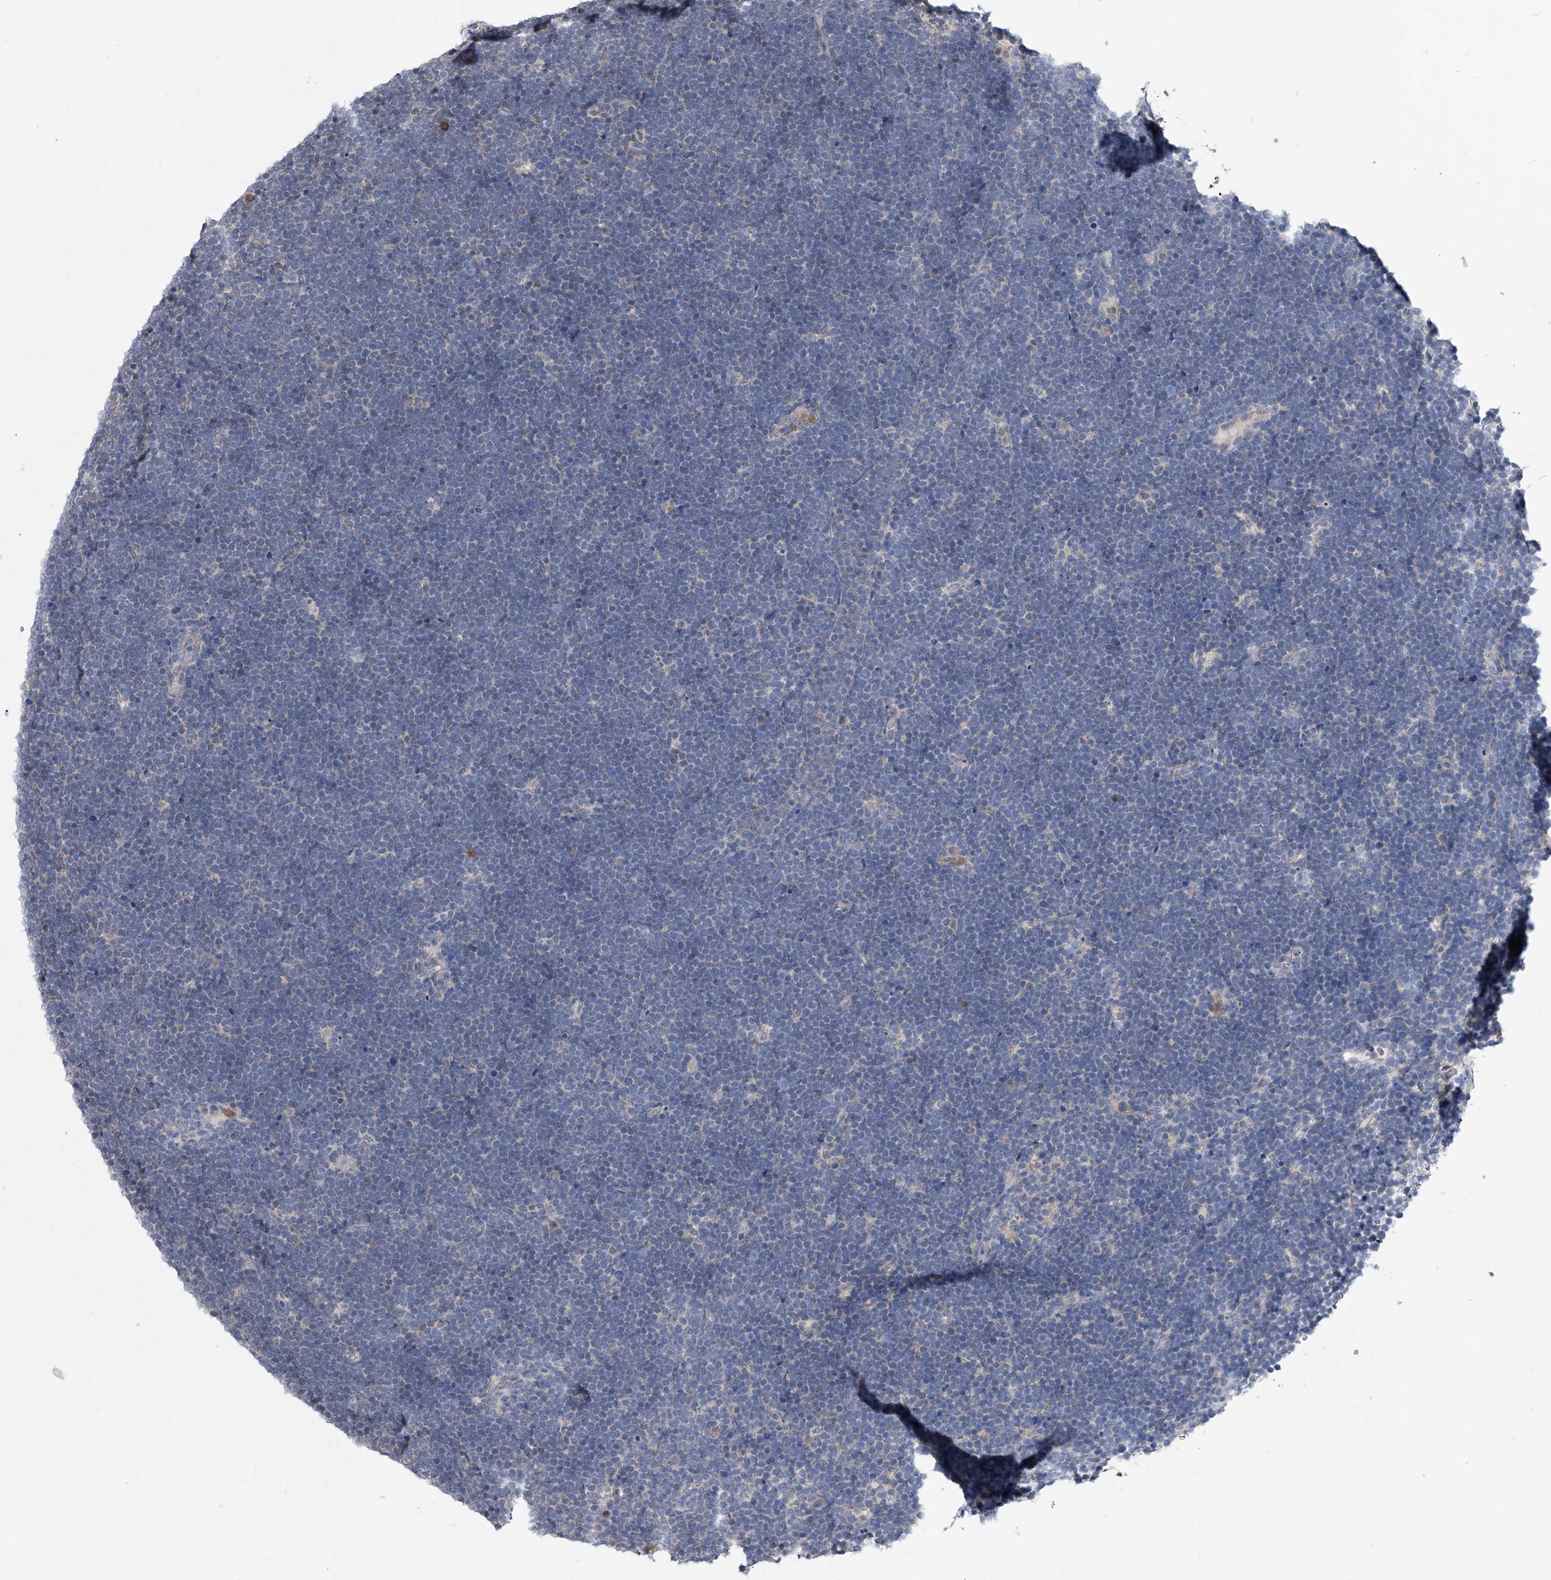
{"staining": {"intensity": "negative", "quantity": "none", "location": "none"}, "tissue": "lymphoma", "cell_type": "Tumor cells", "image_type": "cancer", "snomed": [{"axis": "morphology", "description": "Malignant lymphoma, non-Hodgkin's type, High grade"}, {"axis": "topography", "description": "Lymph node"}], "caption": "This is a histopathology image of IHC staining of lymphoma, which shows no expression in tumor cells. The staining was performed using DAB to visualize the protein expression in brown, while the nuclei were stained in blue with hematoxylin (Magnification: 20x).", "gene": "BHLHE23", "patient": {"sex": "male", "age": 13}}